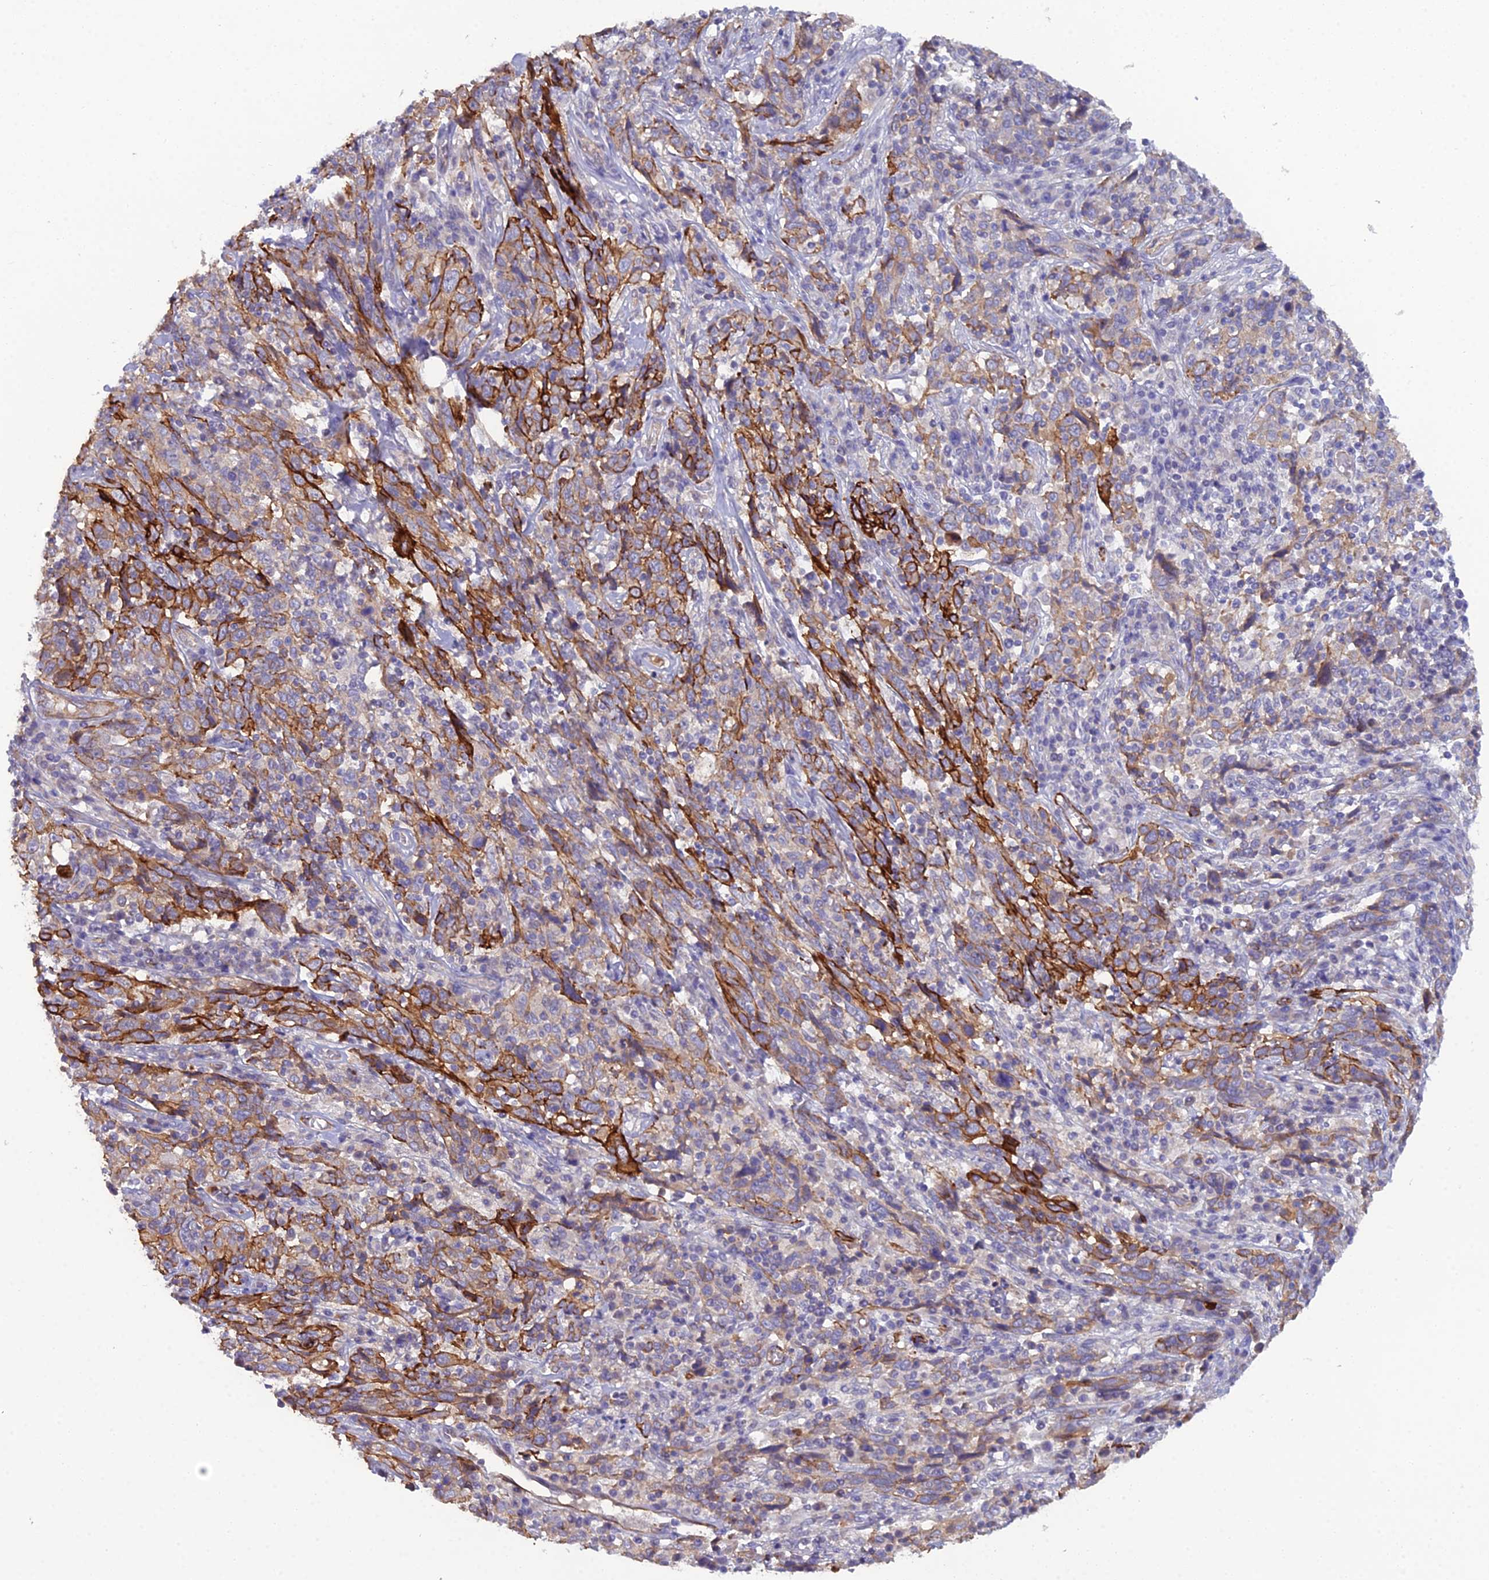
{"staining": {"intensity": "strong", "quantity": "25%-75%", "location": "cytoplasmic/membranous"}, "tissue": "cervical cancer", "cell_type": "Tumor cells", "image_type": "cancer", "snomed": [{"axis": "morphology", "description": "Squamous cell carcinoma, NOS"}, {"axis": "topography", "description": "Cervix"}], "caption": "High-magnification brightfield microscopy of cervical squamous cell carcinoma stained with DAB (3,3'-diaminobenzidine) (brown) and counterstained with hematoxylin (blue). tumor cells exhibit strong cytoplasmic/membranous positivity is present in approximately25%-75% of cells.", "gene": "CFAP47", "patient": {"sex": "female", "age": 46}}